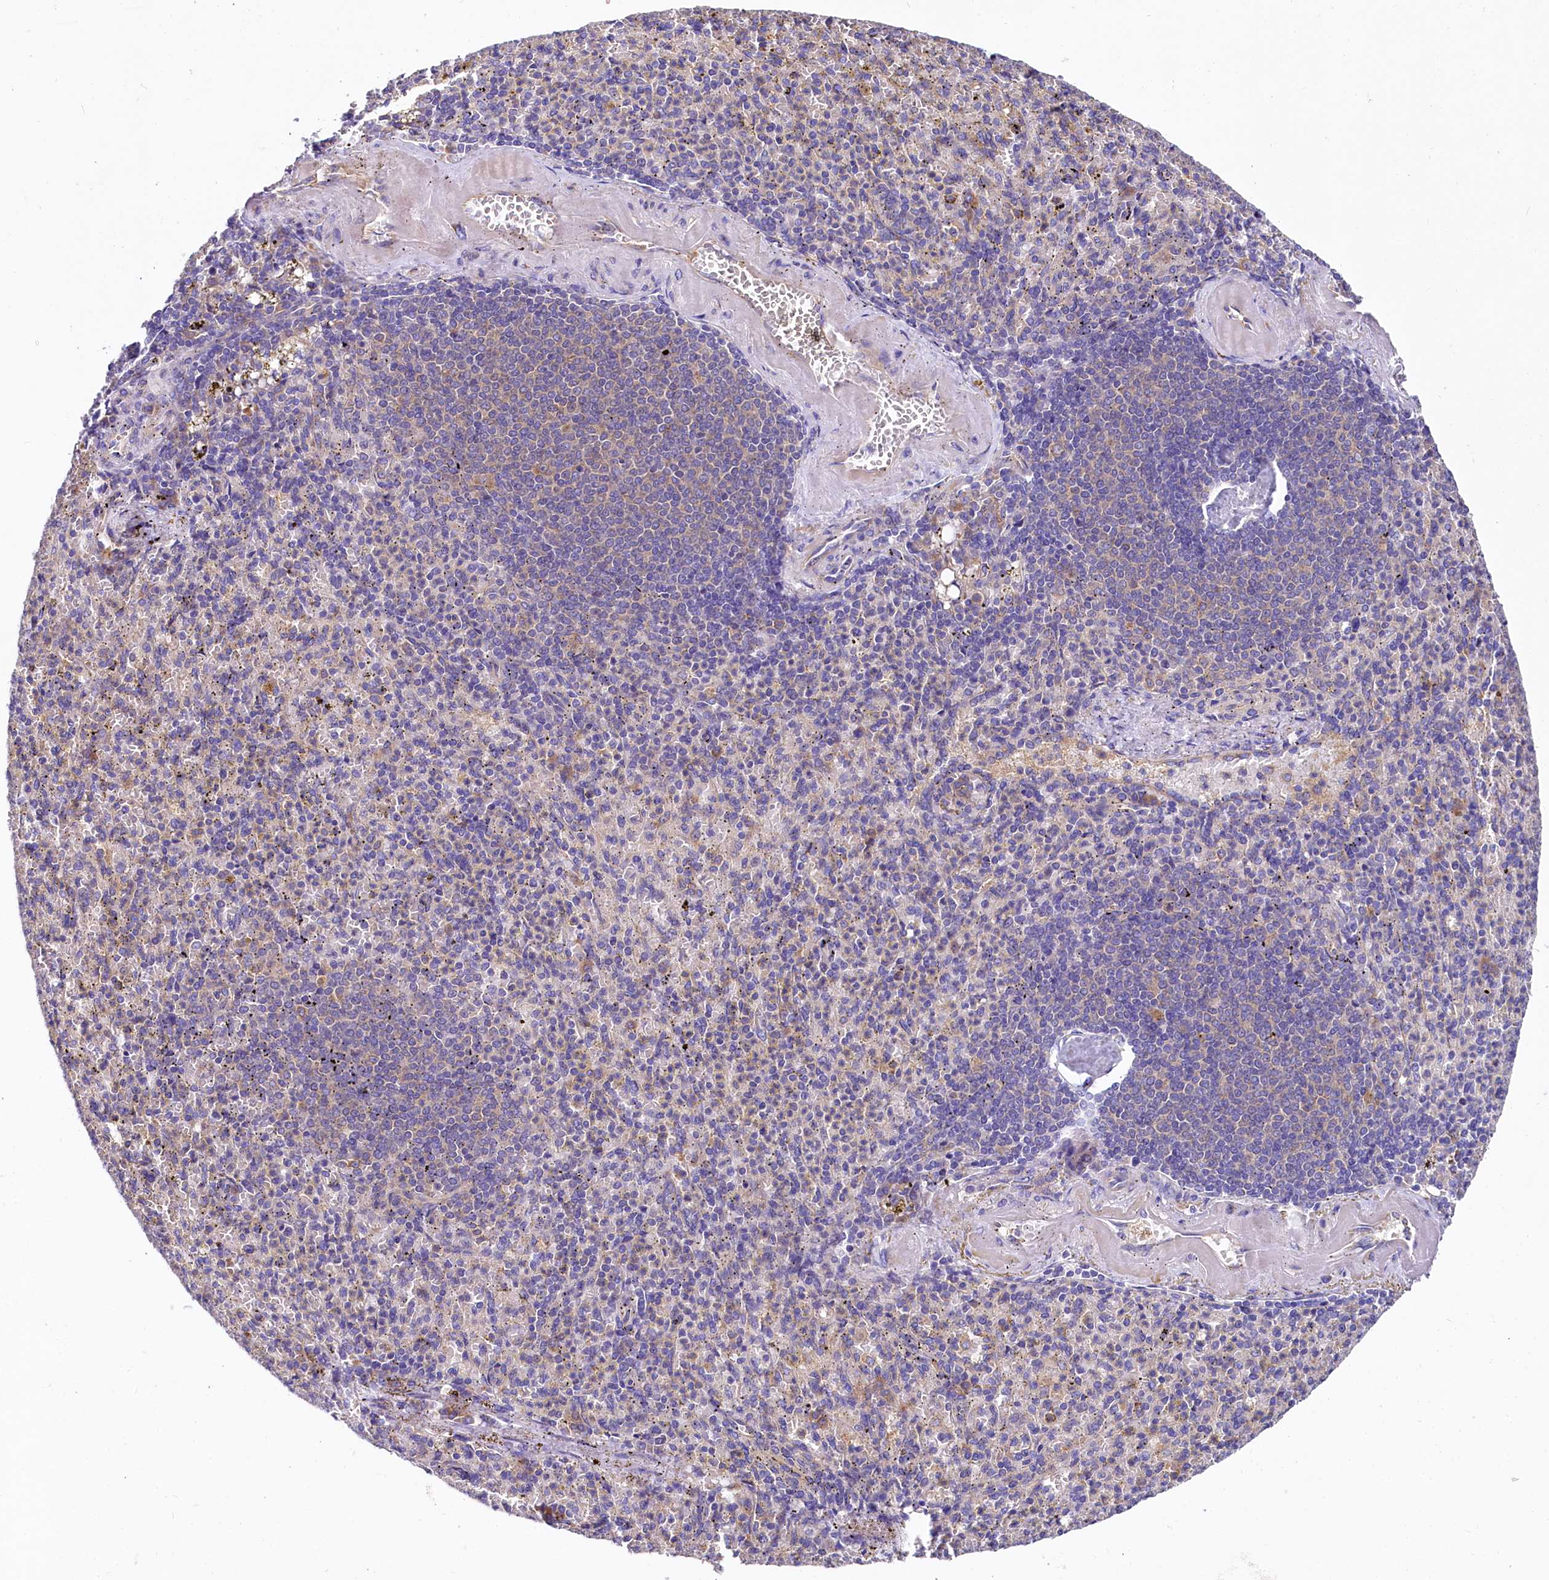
{"staining": {"intensity": "negative", "quantity": "none", "location": "none"}, "tissue": "spleen", "cell_type": "Cells in red pulp", "image_type": "normal", "snomed": [{"axis": "morphology", "description": "Normal tissue, NOS"}, {"axis": "topography", "description": "Spleen"}], "caption": "DAB (3,3'-diaminobenzidine) immunohistochemical staining of benign spleen reveals no significant staining in cells in red pulp. The staining was performed using DAB to visualize the protein expression in brown, while the nuclei were stained in blue with hematoxylin (Magnification: 20x).", "gene": "QARS1", "patient": {"sex": "female", "age": 74}}